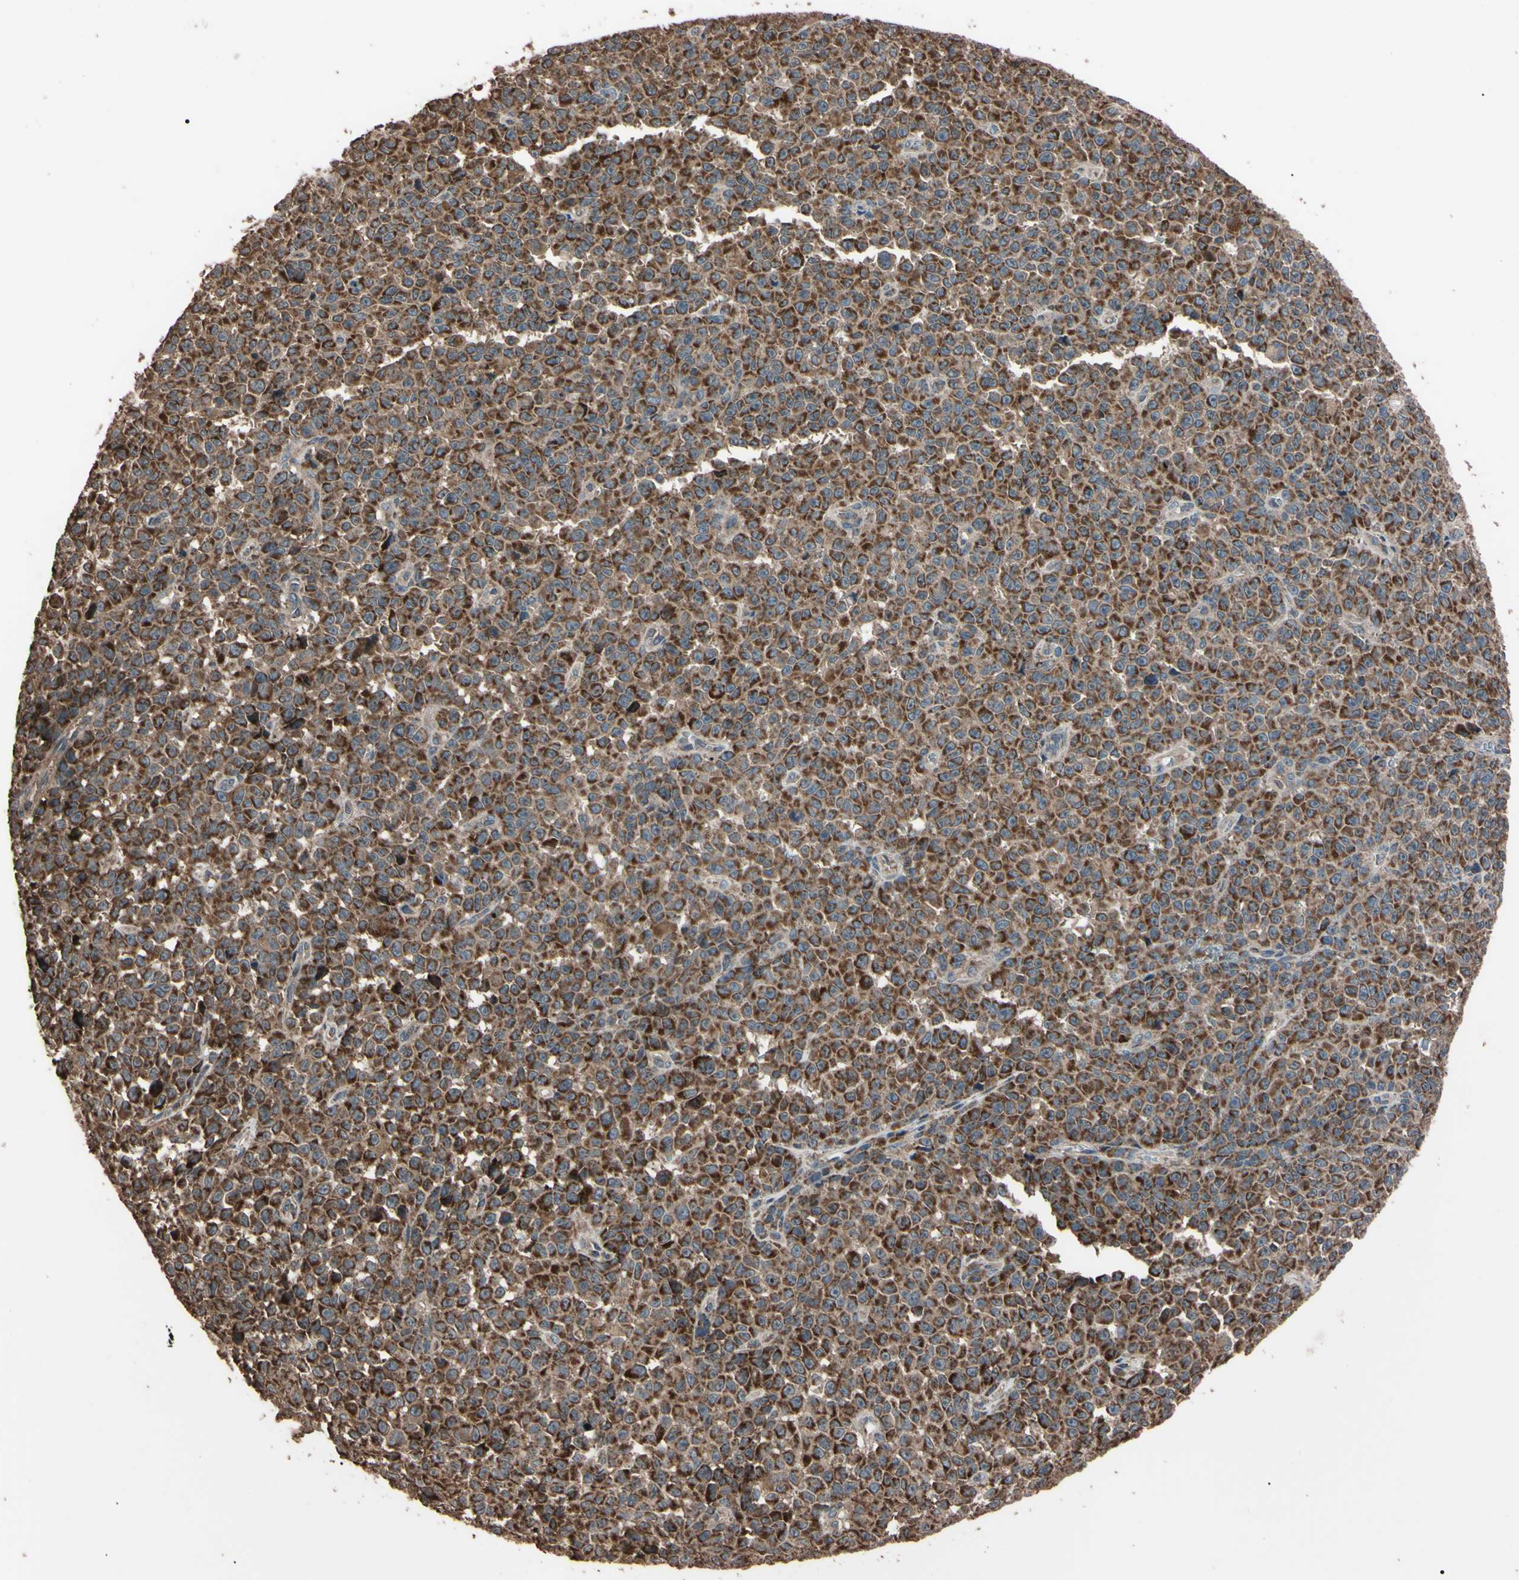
{"staining": {"intensity": "moderate", "quantity": ">75%", "location": "cytoplasmic/membranous"}, "tissue": "melanoma", "cell_type": "Tumor cells", "image_type": "cancer", "snomed": [{"axis": "morphology", "description": "Malignant melanoma, NOS"}, {"axis": "topography", "description": "Skin"}], "caption": "Immunohistochemical staining of malignant melanoma reveals medium levels of moderate cytoplasmic/membranous protein staining in approximately >75% of tumor cells.", "gene": "TNFRSF1A", "patient": {"sex": "female", "age": 82}}